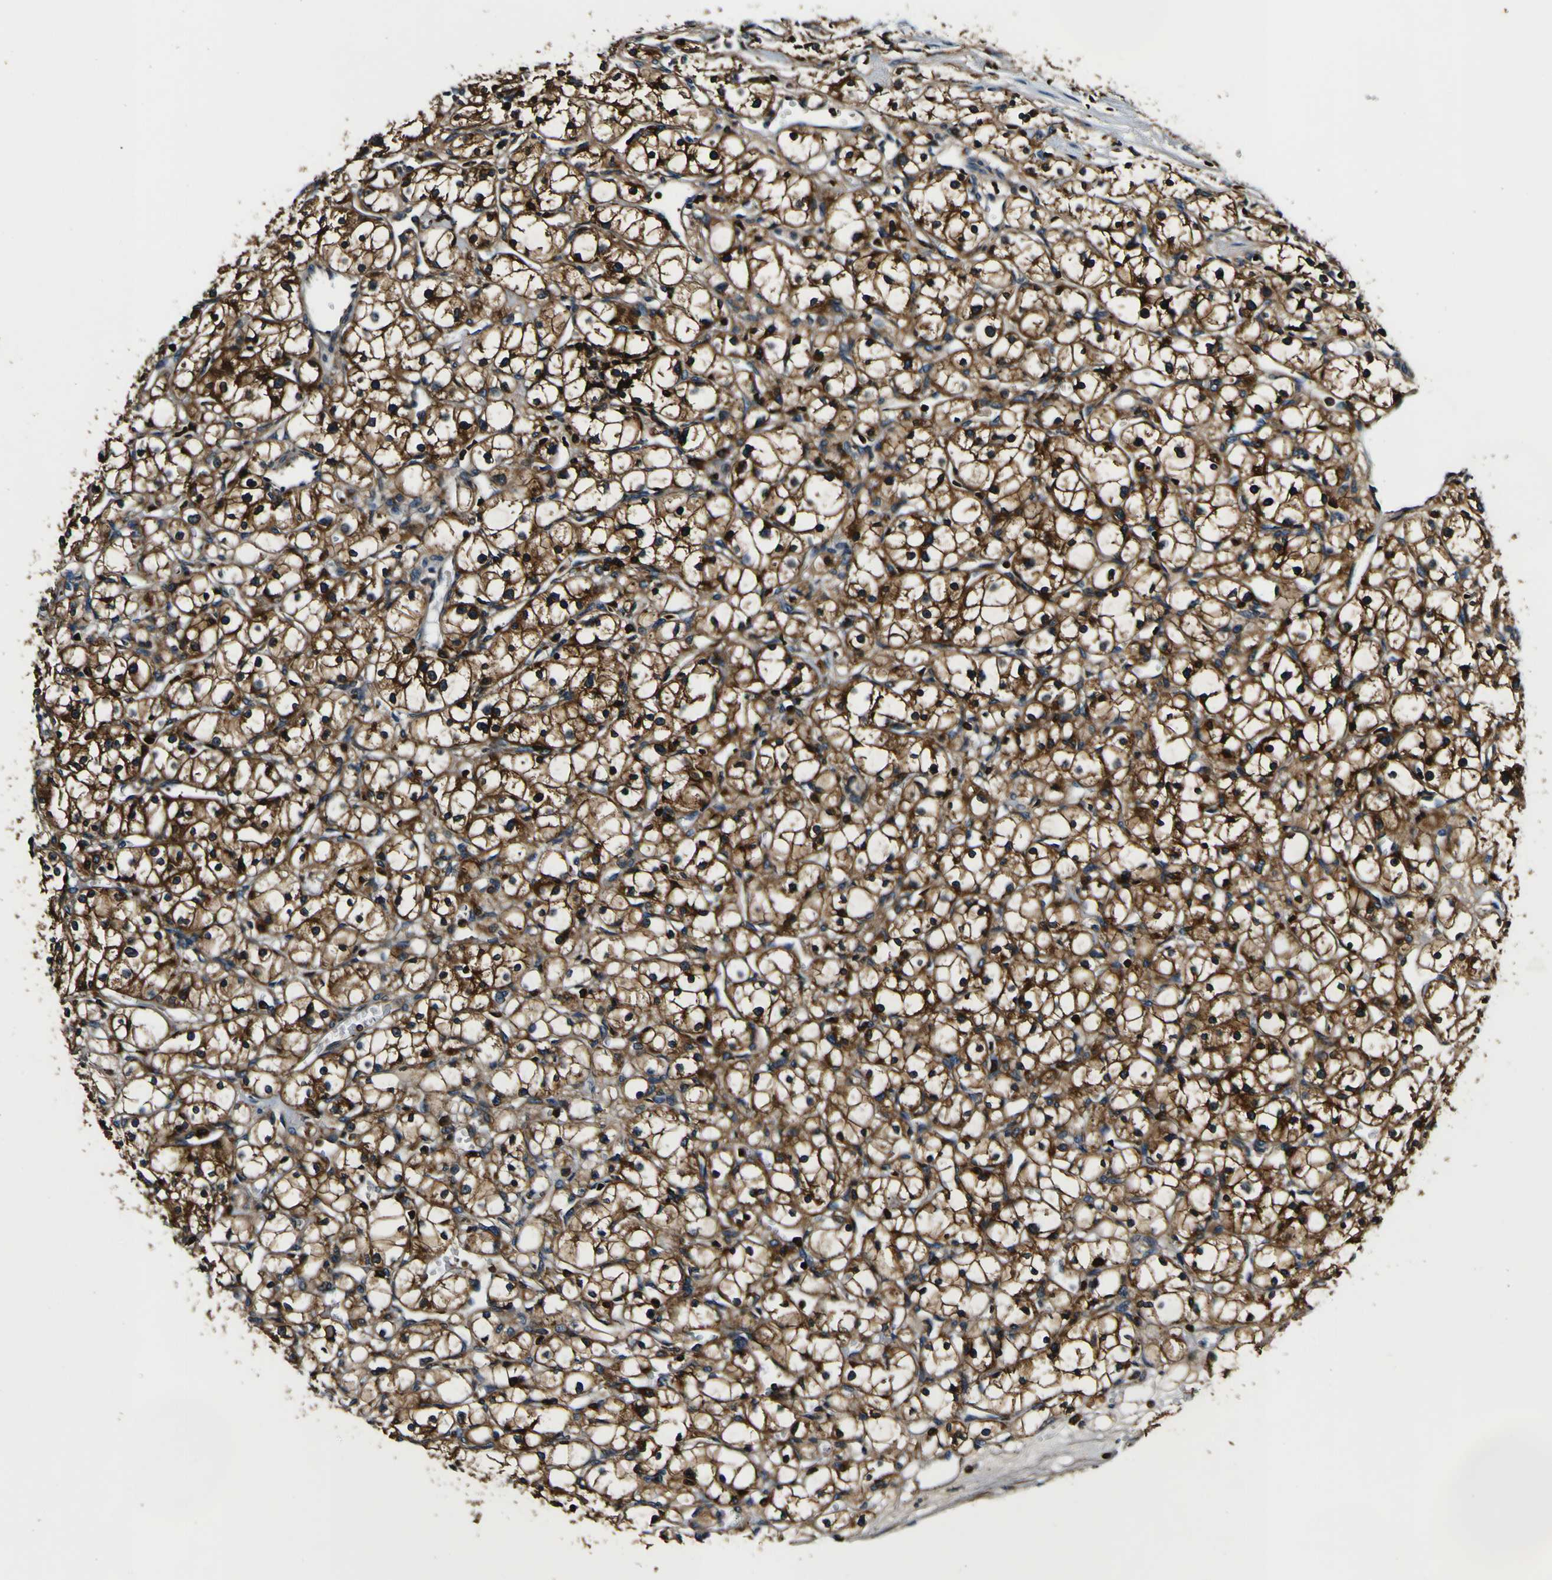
{"staining": {"intensity": "strong", "quantity": ">75%", "location": "cytoplasmic/membranous"}, "tissue": "renal cancer", "cell_type": "Tumor cells", "image_type": "cancer", "snomed": [{"axis": "morphology", "description": "Adenocarcinoma, NOS"}, {"axis": "topography", "description": "Kidney"}], "caption": "Protein expression analysis of renal cancer shows strong cytoplasmic/membranous expression in approximately >75% of tumor cells.", "gene": "RHOT2", "patient": {"sex": "male", "age": 56}}